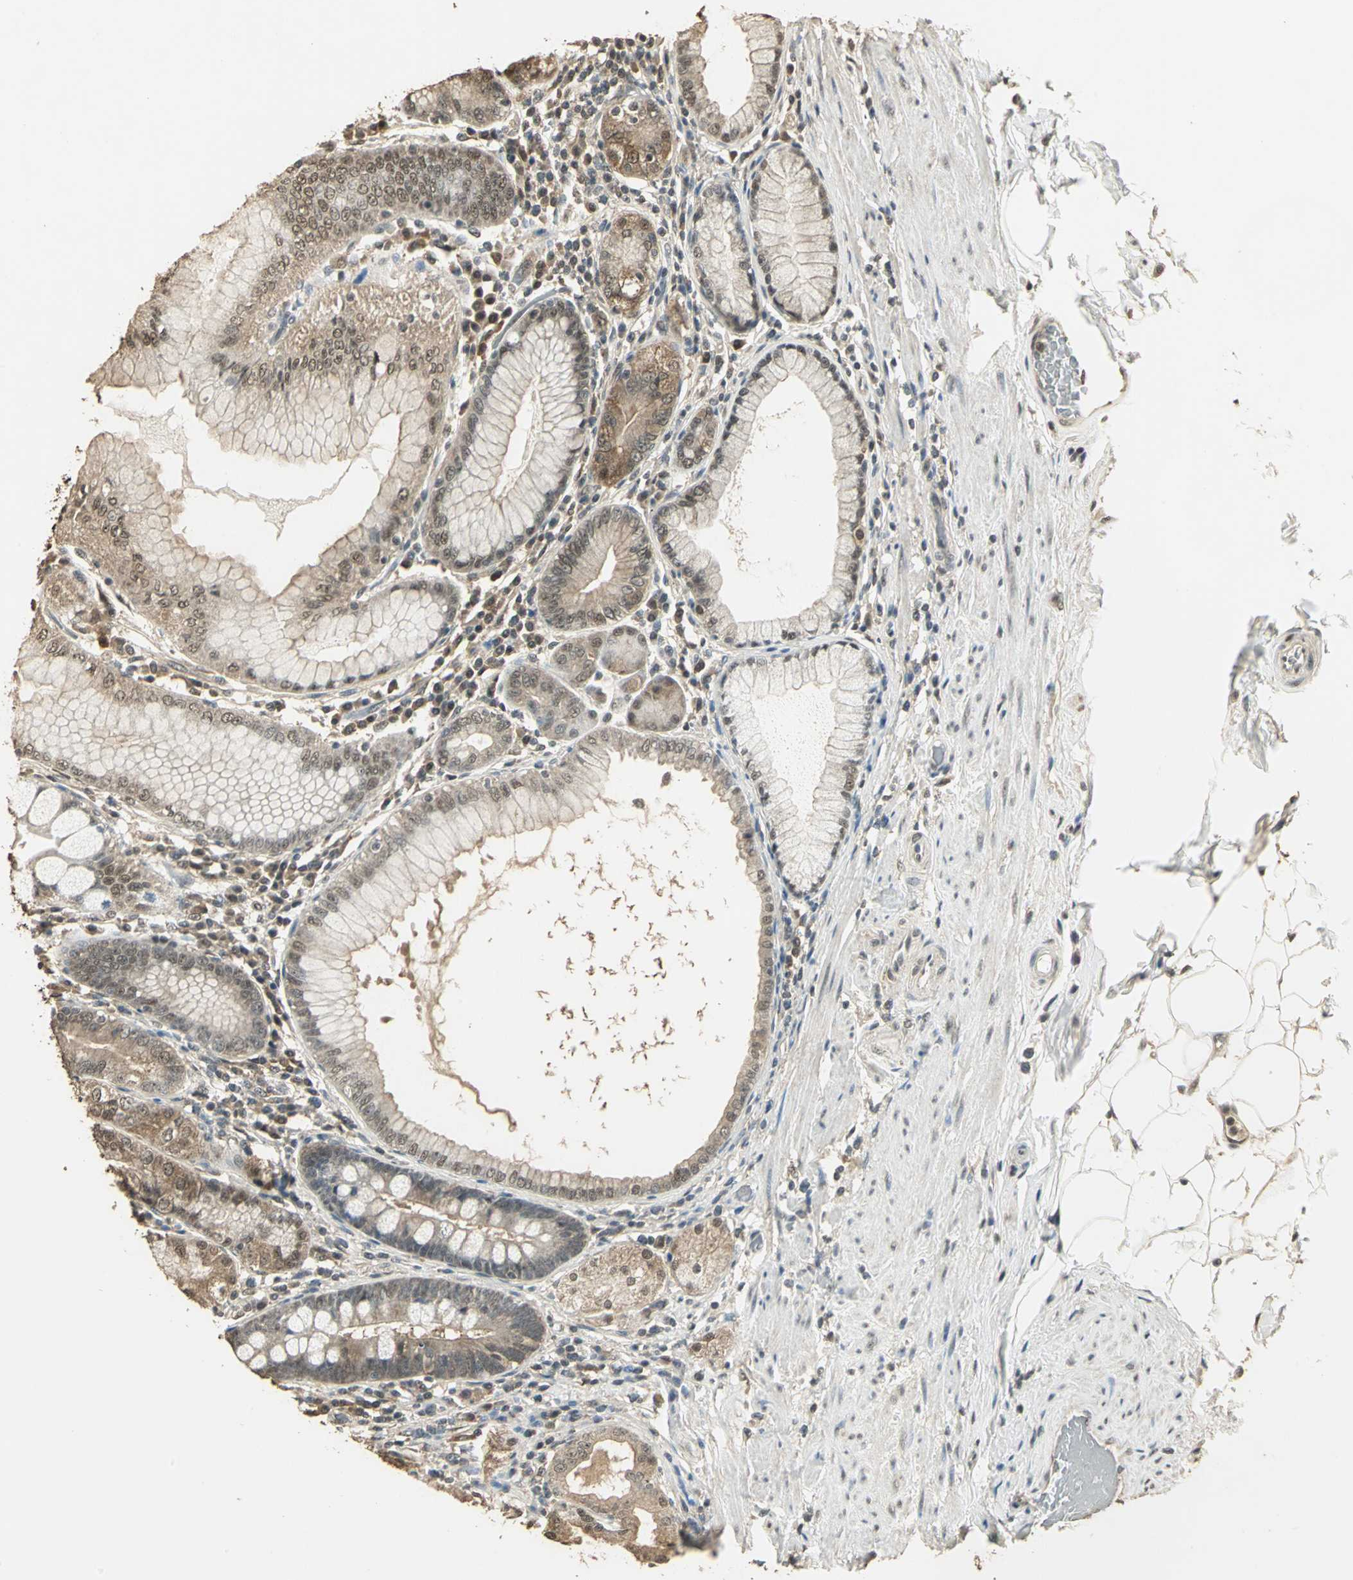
{"staining": {"intensity": "moderate", "quantity": ">75%", "location": "cytoplasmic/membranous"}, "tissue": "stomach", "cell_type": "Glandular cells", "image_type": "normal", "snomed": [{"axis": "morphology", "description": "Normal tissue, NOS"}, {"axis": "topography", "description": "Stomach, lower"}], "caption": "Immunohistochemical staining of benign stomach exhibits medium levels of moderate cytoplasmic/membranous staining in approximately >75% of glandular cells. (Stains: DAB in brown, nuclei in blue, Microscopy: brightfield microscopy at high magnification).", "gene": "UCHL5", "patient": {"sex": "female", "age": 76}}